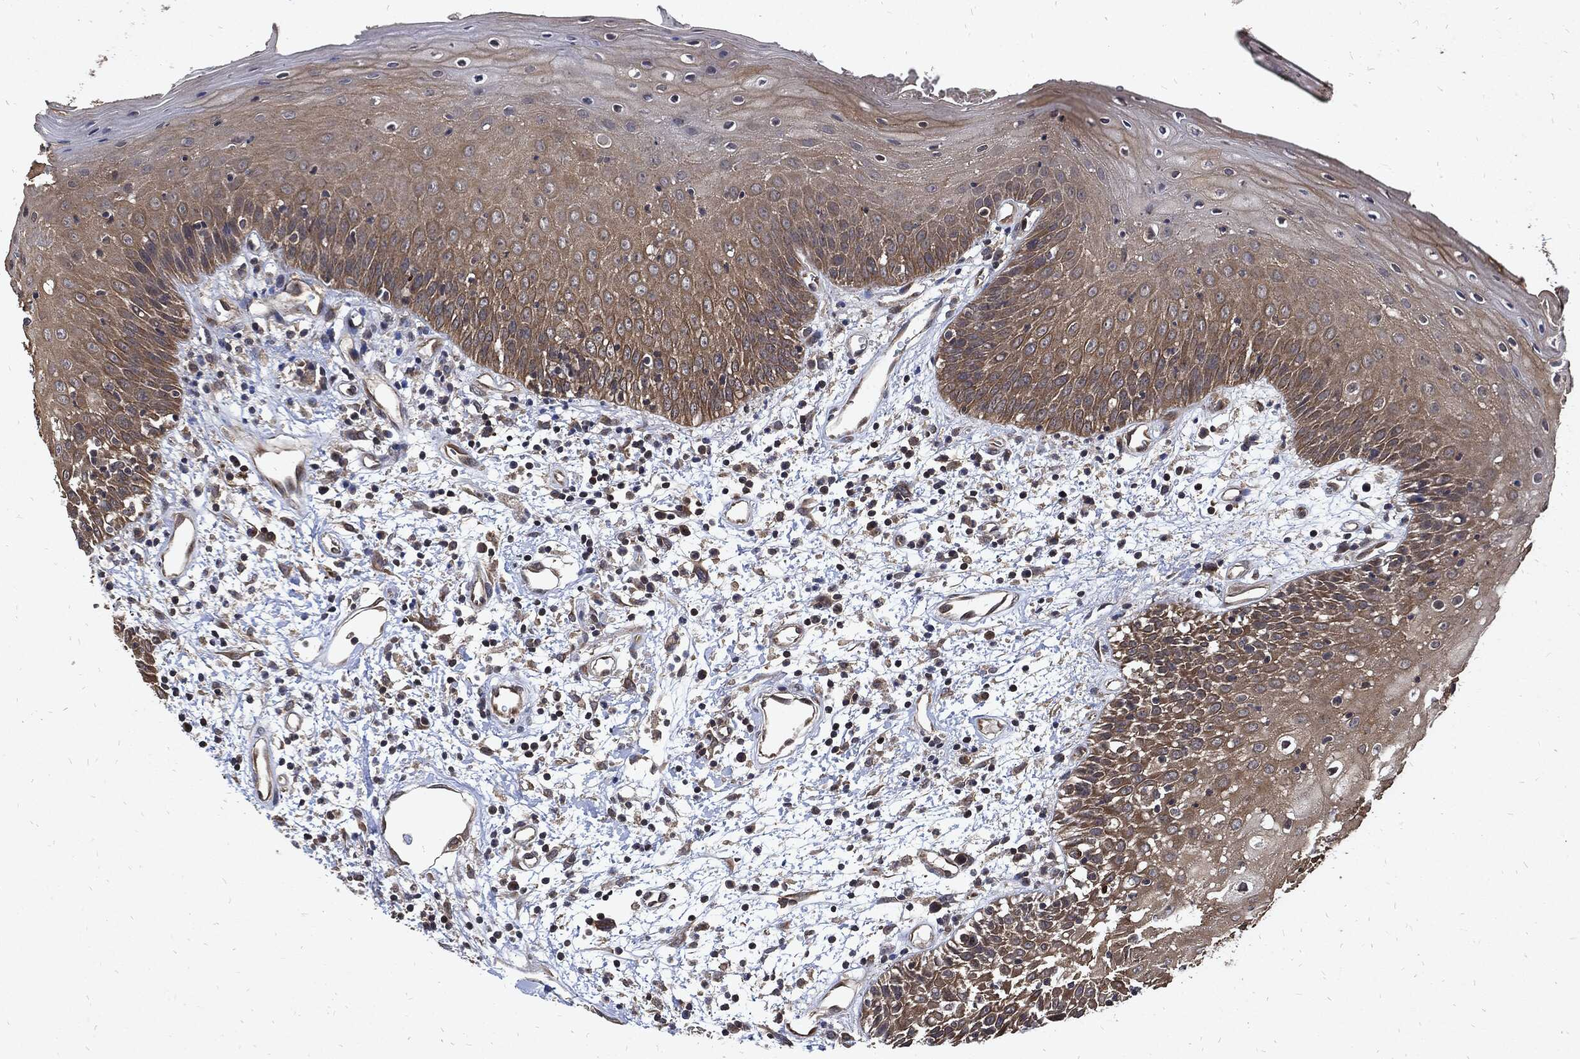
{"staining": {"intensity": "weak", "quantity": ">75%", "location": "cytoplasmic/membranous"}, "tissue": "oral mucosa", "cell_type": "Squamous epithelial cells", "image_type": "normal", "snomed": [{"axis": "morphology", "description": "Normal tissue, NOS"}, {"axis": "morphology", "description": "Squamous cell carcinoma, NOS"}, {"axis": "topography", "description": "Skeletal muscle"}, {"axis": "topography", "description": "Oral tissue"}, {"axis": "topography", "description": "Head-Neck"}], "caption": "An immunohistochemistry micrograph of benign tissue is shown. Protein staining in brown highlights weak cytoplasmic/membranous positivity in oral mucosa within squamous epithelial cells.", "gene": "DCTN1", "patient": {"sex": "female", "age": 84}}